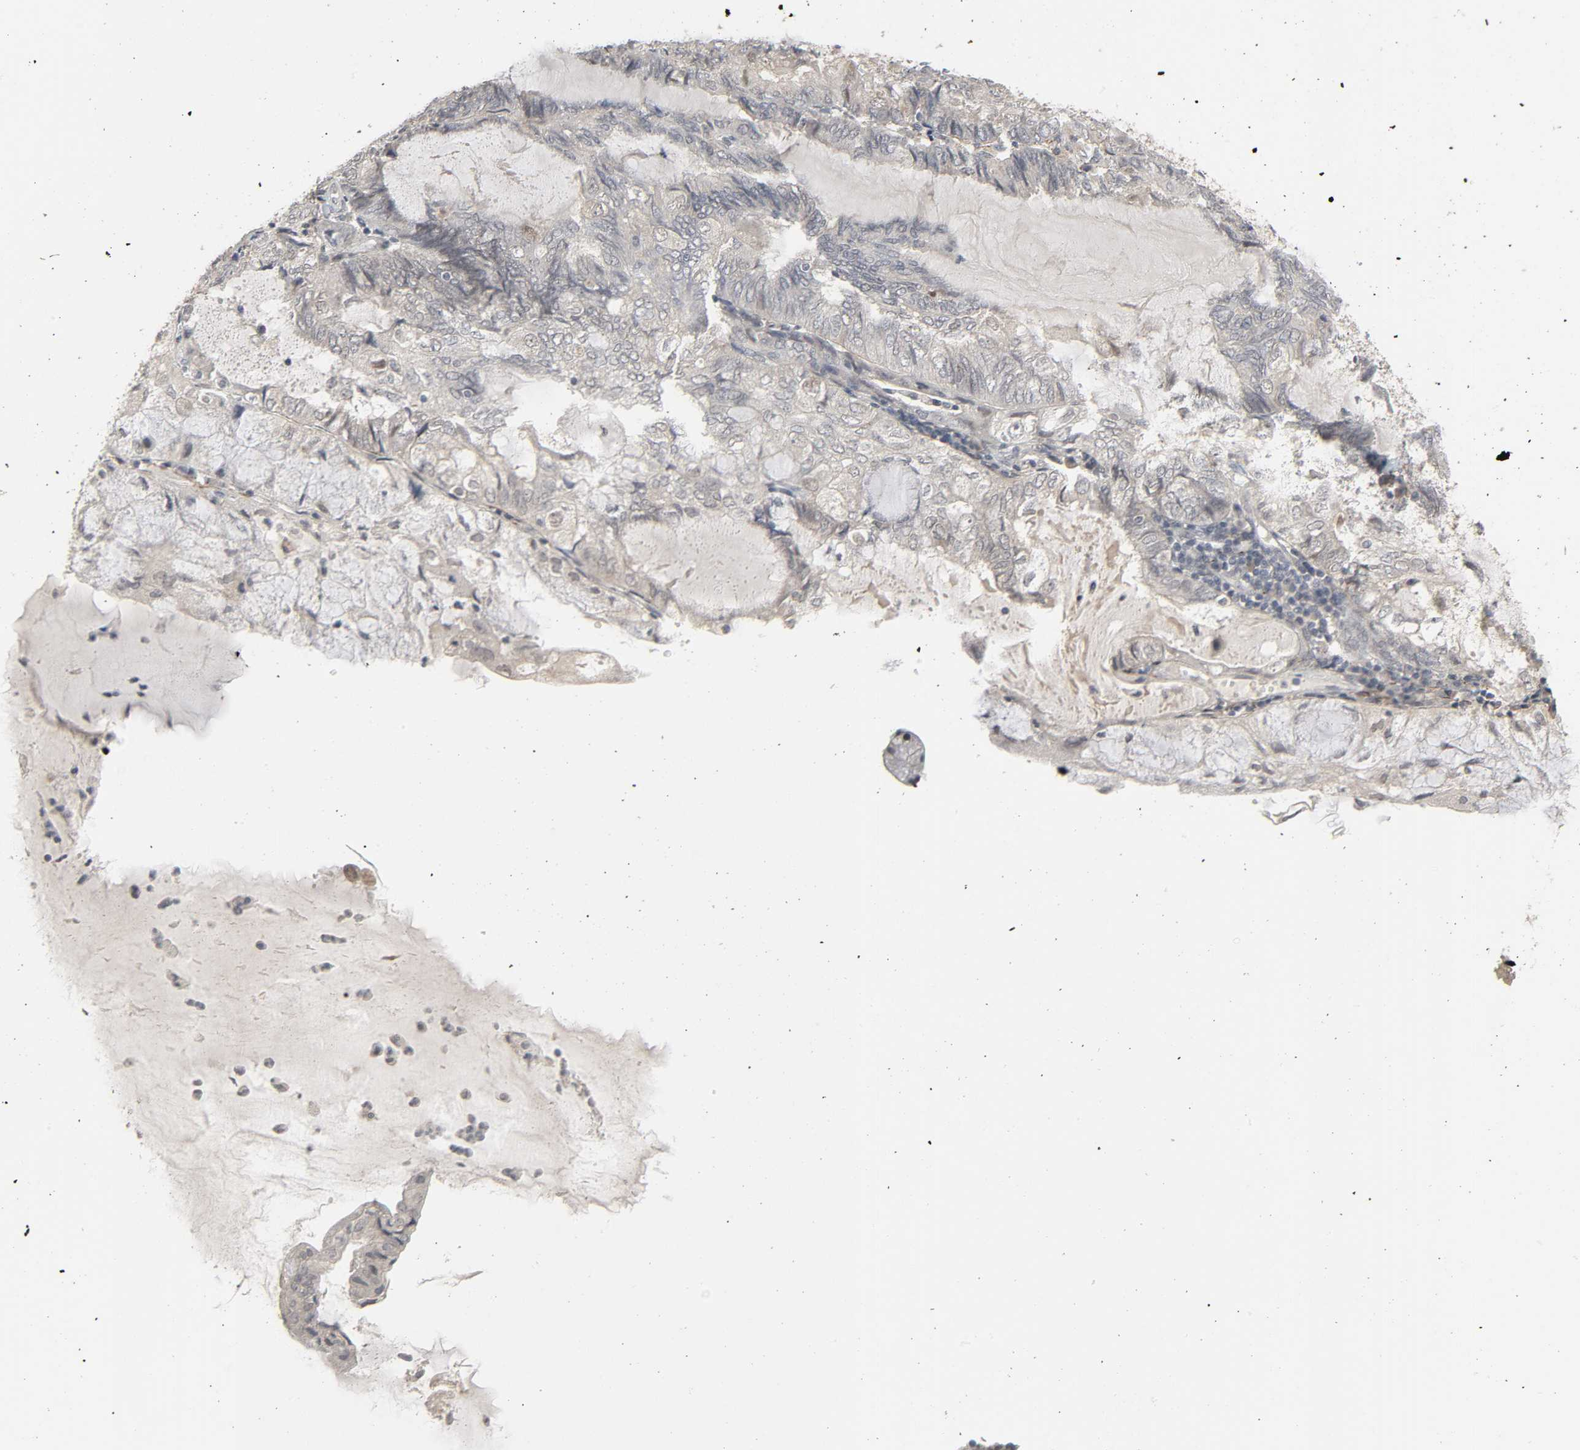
{"staining": {"intensity": "weak", "quantity": "<25%", "location": "cytoplasmic/membranous"}, "tissue": "endometrial cancer", "cell_type": "Tumor cells", "image_type": "cancer", "snomed": [{"axis": "morphology", "description": "Adenocarcinoma, NOS"}, {"axis": "topography", "description": "Endometrium"}], "caption": "Human endometrial cancer (adenocarcinoma) stained for a protein using IHC demonstrates no expression in tumor cells.", "gene": "ZNF222", "patient": {"sex": "female", "age": 81}}